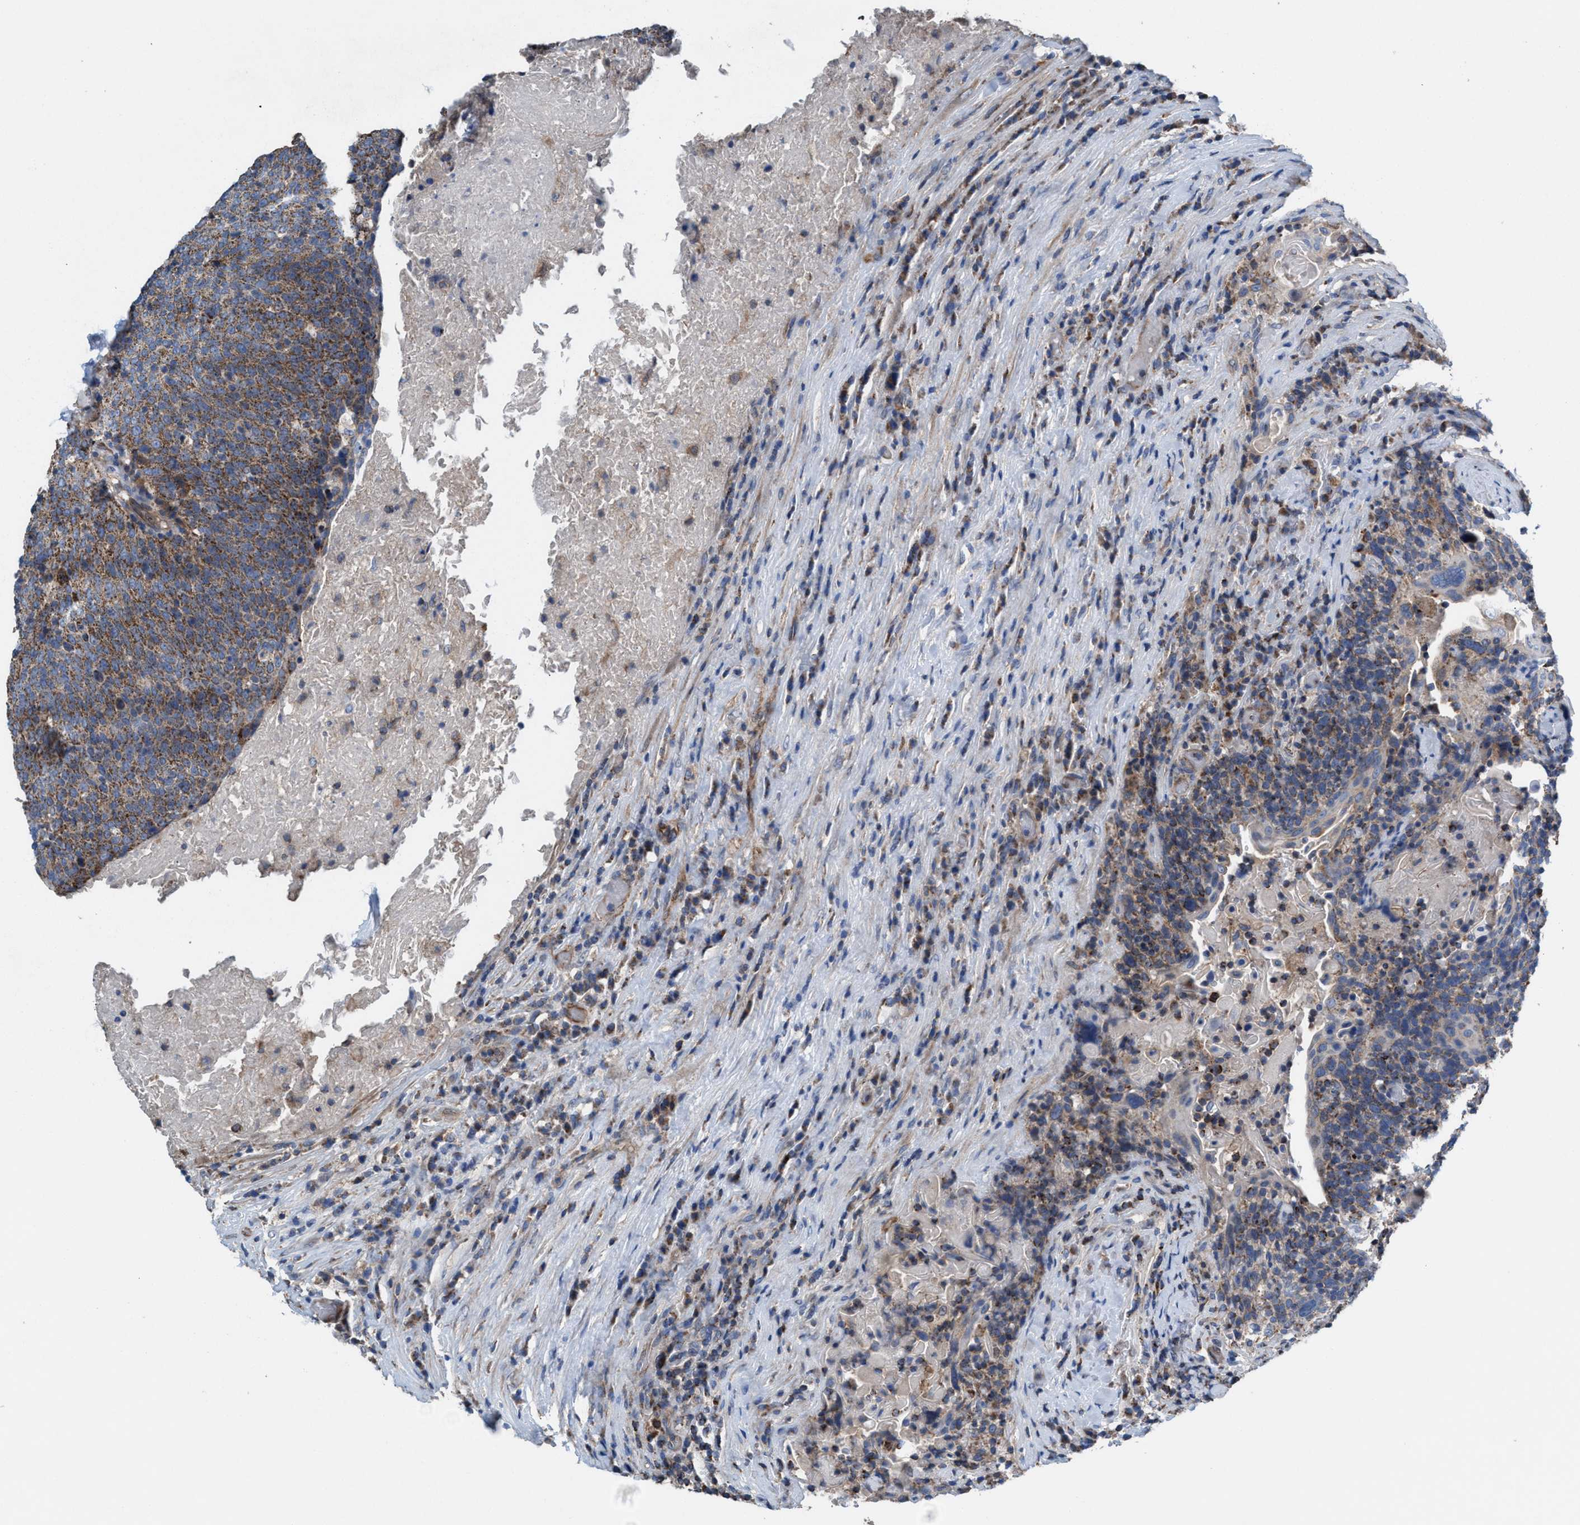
{"staining": {"intensity": "moderate", "quantity": ">75%", "location": "cytoplasmic/membranous"}, "tissue": "head and neck cancer", "cell_type": "Tumor cells", "image_type": "cancer", "snomed": [{"axis": "morphology", "description": "Squamous cell carcinoma, NOS"}, {"axis": "morphology", "description": "Squamous cell carcinoma, metastatic, NOS"}, {"axis": "topography", "description": "Lymph node"}, {"axis": "topography", "description": "Head-Neck"}], "caption": "Protein staining of head and neck cancer tissue shows moderate cytoplasmic/membranous expression in approximately >75% of tumor cells. The staining is performed using DAB brown chromogen to label protein expression. The nuclei are counter-stained blue using hematoxylin.", "gene": "MRM1", "patient": {"sex": "male", "age": 62}}